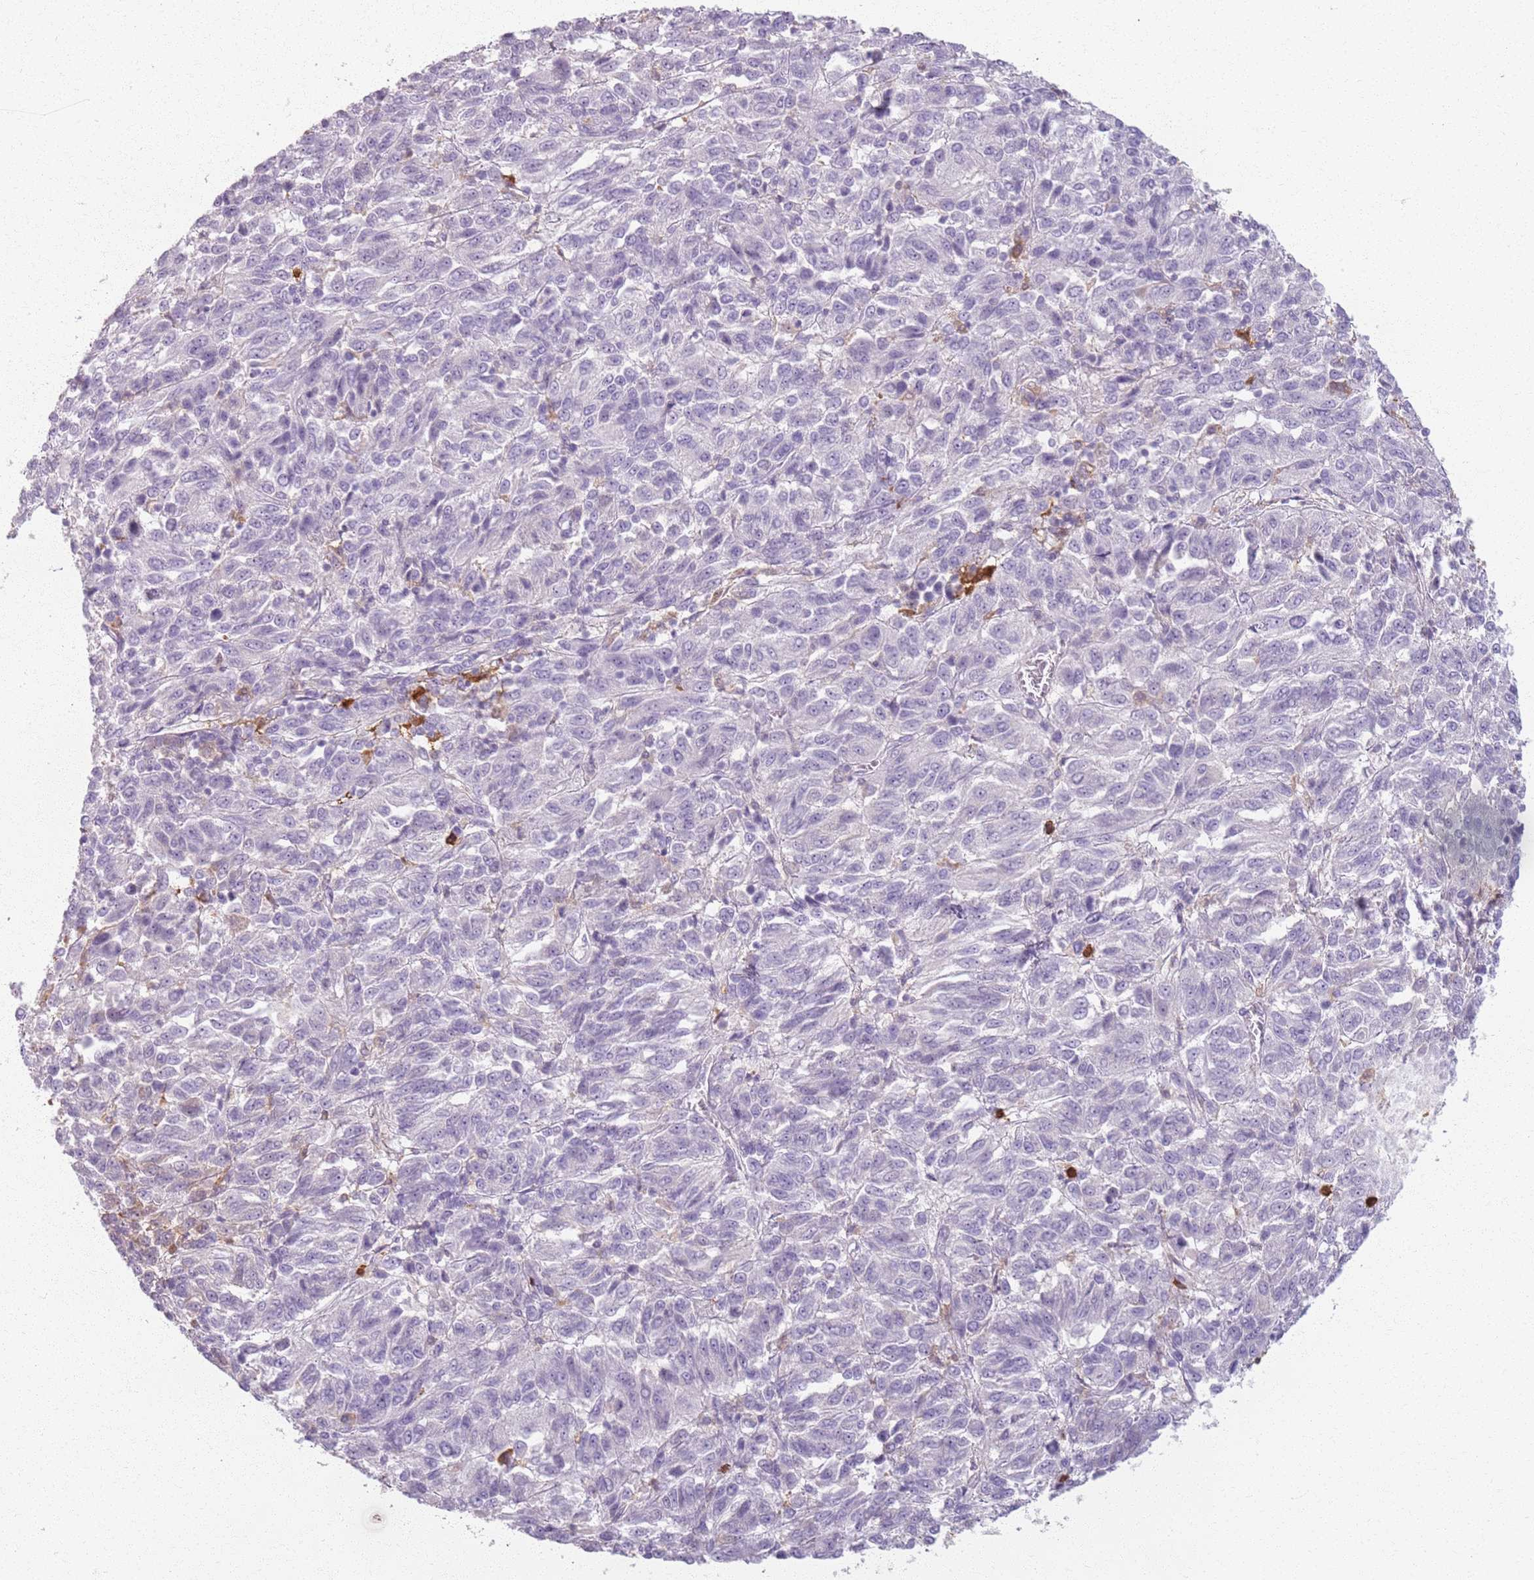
{"staining": {"intensity": "negative", "quantity": "none", "location": "none"}, "tissue": "melanoma", "cell_type": "Tumor cells", "image_type": "cancer", "snomed": [{"axis": "morphology", "description": "Malignant melanoma, Metastatic site"}, {"axis": "topography", "description": "Lung"}], "caption": "Immunohistochemistry (IHC) micrograph of neoplastic tissue: human melanoma stained with DAB reveals no significant protein expression in tumor cells.", "gene": "GDPGP1", "patient": {"sex": "male", "age": 64}}